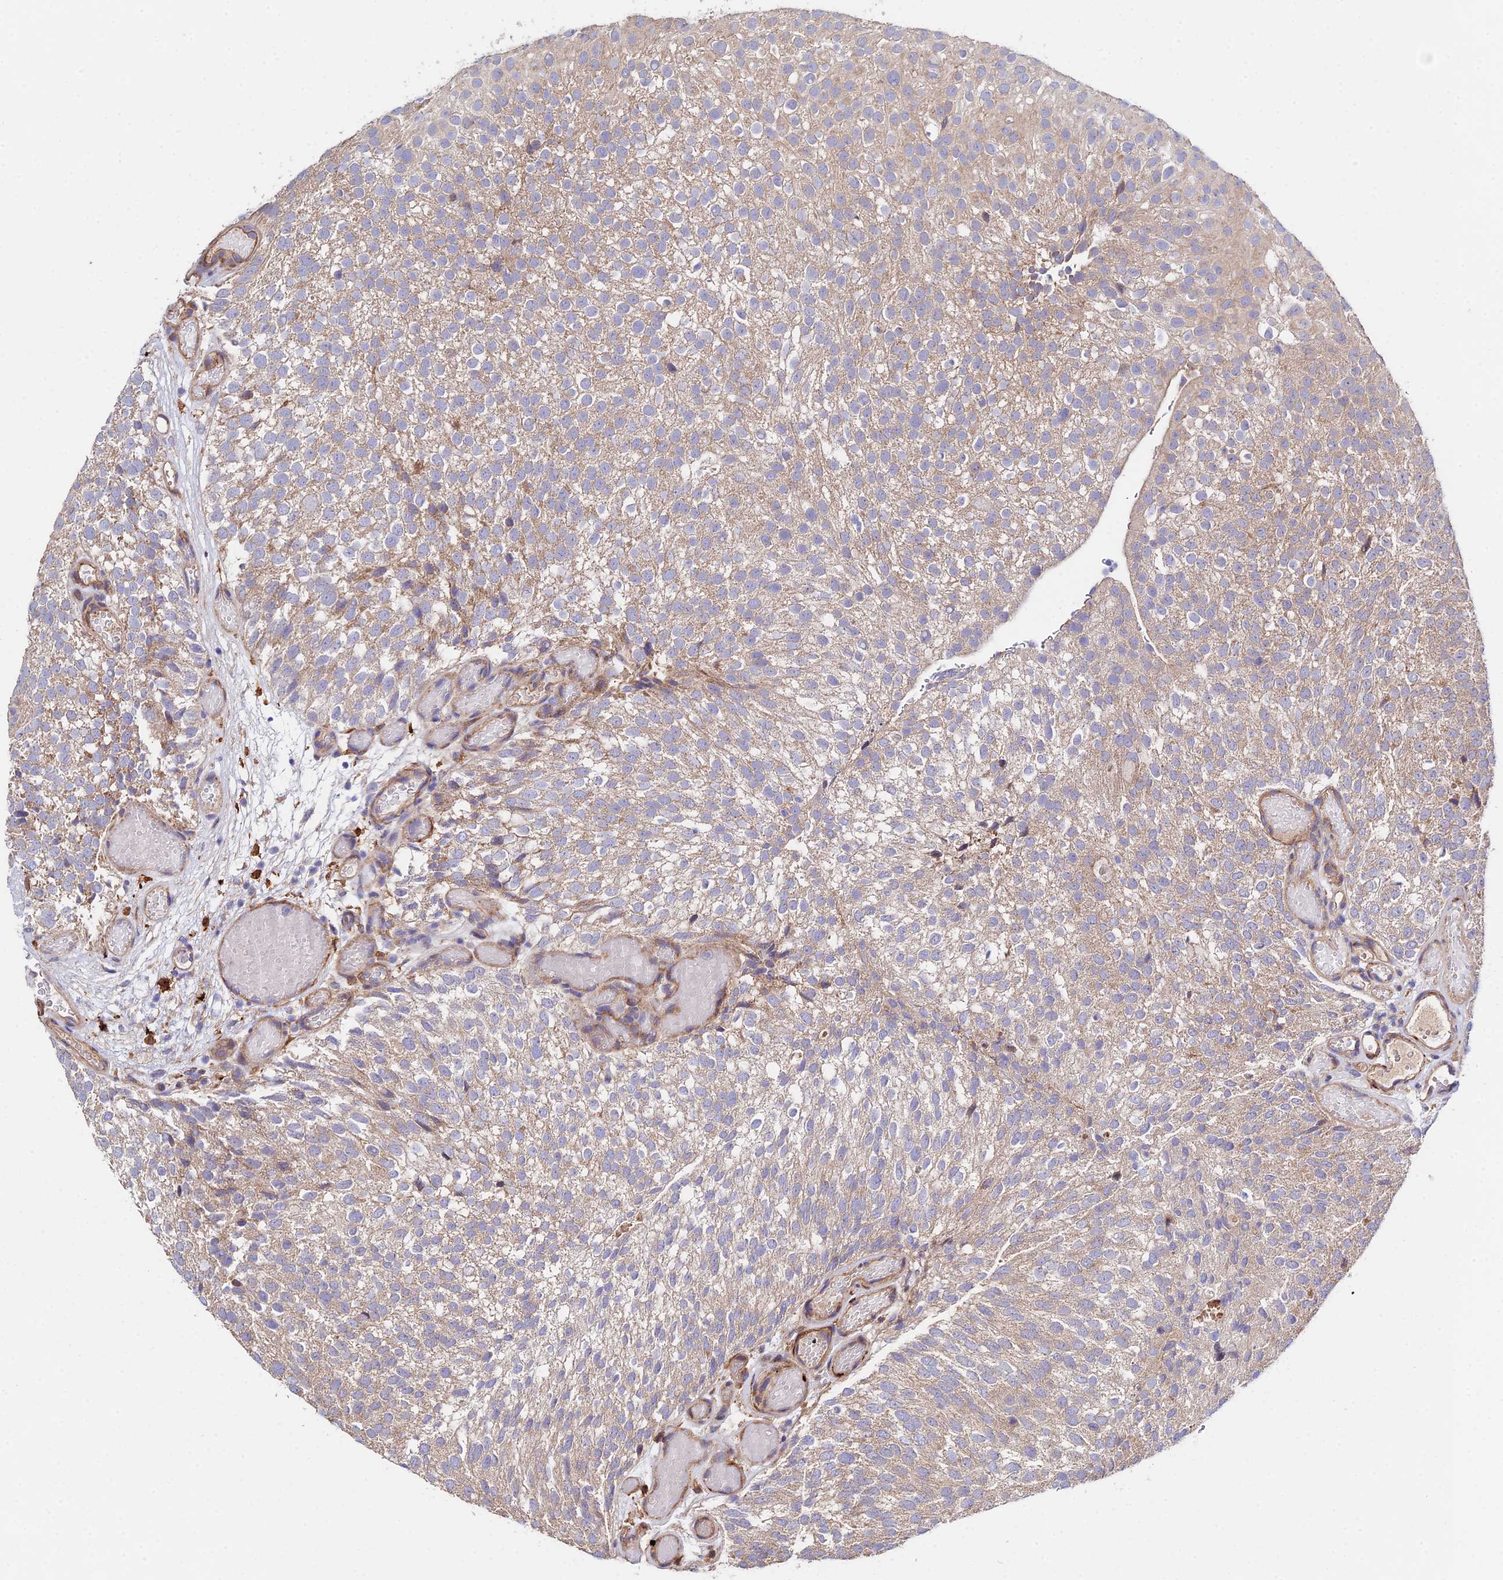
{"staining": {"intensity": "weak", "quantity": ">75%", "location": "cytoplasmic/membranous"}, "tissue": "urothelial cancer", "cell_type": "Tumor cells", "image_type": "cancer", "snomed": [{"axis": "morphology", "description": "Urothelial carcinoma, Low grade"}, {"axis": "topography", "description": "Urinary bladder"}], "caption": "Protein expression analysis of human urothelial cancer reveals weak cytoplasmic/membranous expression in about >75% of tumor cells. (brown staining indicates protein expression, while blue staining denotes nuclei).", "gene": "CDC37L1", "patient": {"sex": "male", "age": 78}}